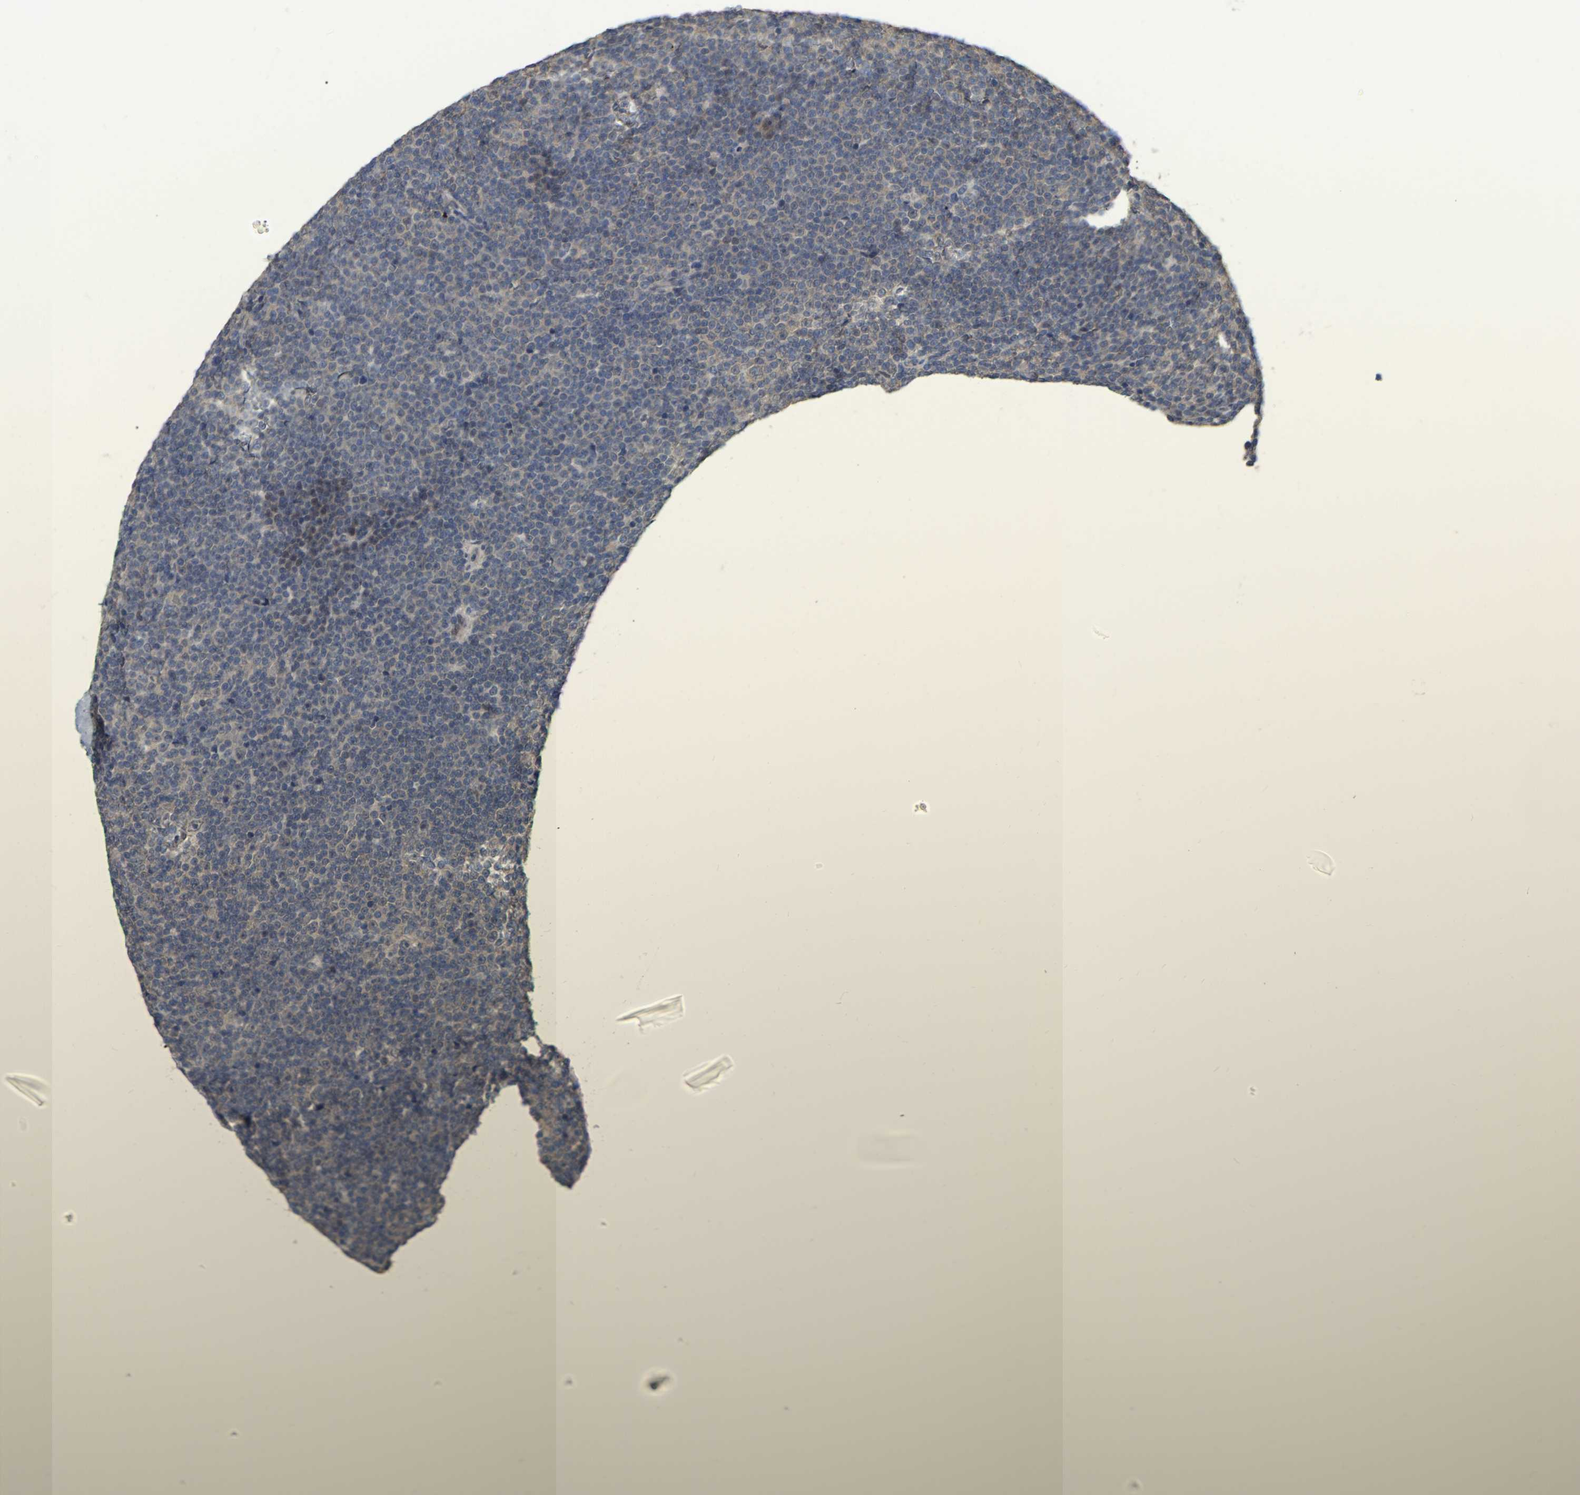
{"staining": {"intensity": "moderate", "quantity": ">75%", "location": "cytoplasmic/membranous"}, "tissue": "lymphoma", "cell_type": "Tumor cells", "image_type": "cancer", "snomed": [{"axis": "morphology", "description": "Malignant lymphoma, non-Hodgkin's type, Low grade"}, {"axis": "topography", "description": "Lymph node"}], "caption": "Moderate cytoplasmic/membranous protein expression is present in about >75% of tumor cells in lymphoma.", "gene": "RUVBL1", "patient": {"sex": "female", "age": 67}}